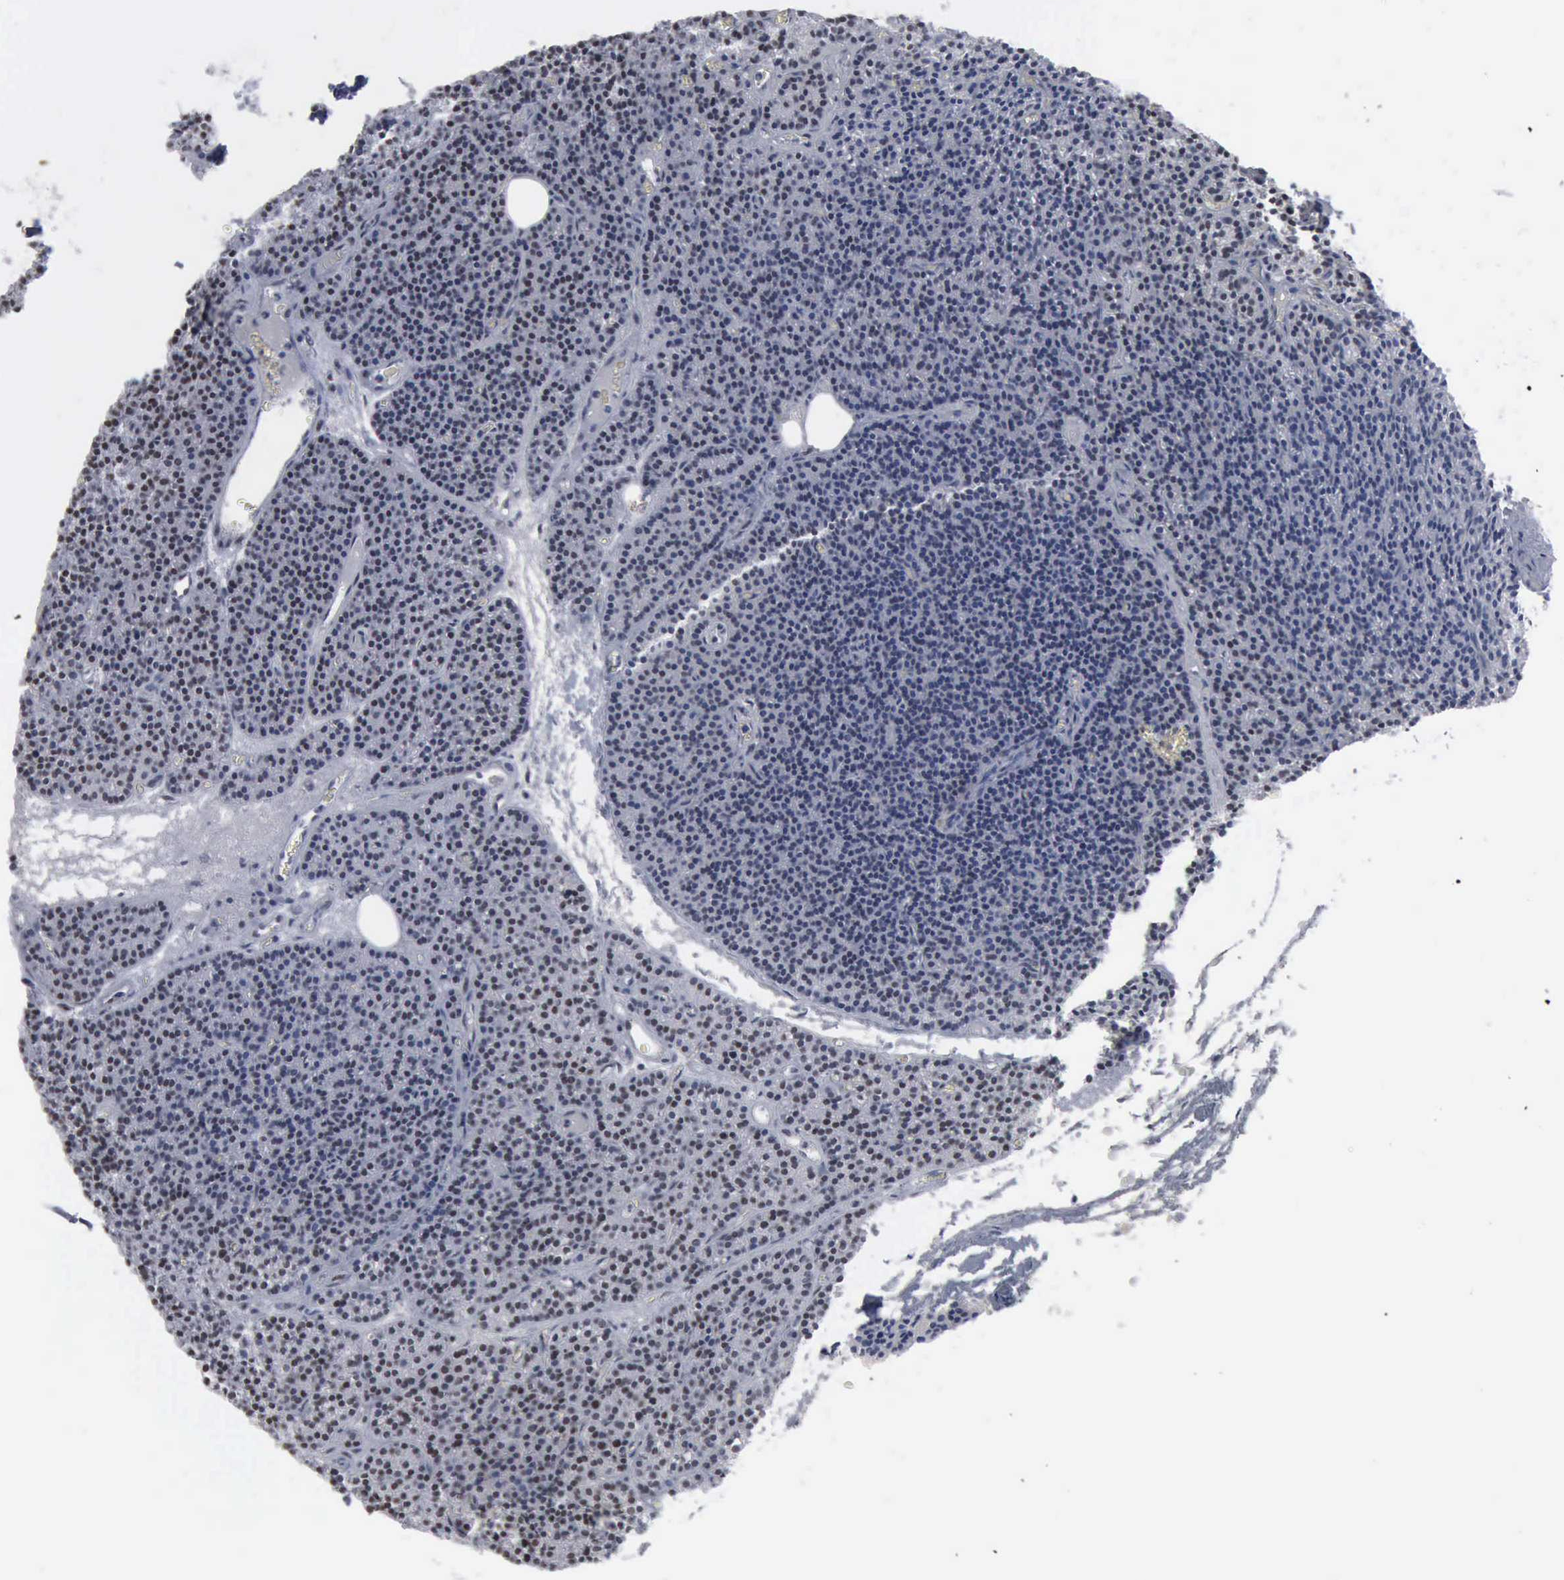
{"staining": {"intensity": "strong", "quantity": ">75%", "location": "nuclear"}, "tissue": "parathyroid gland", "cell_type": "Glandular cells", "image_type": "normal", "snomed": [{"axis": "morphology", "description": "Normal tissue, NOS"}, {"axis": "topography", "description": "Parathyroid gland"}], "caption": "The image shows a brown stain indicating the presence of a protein in the nuclear of glandular cells in parathyroid gland.", "gene": "XPA", "patient": {"sex": "male", "age": 57}}